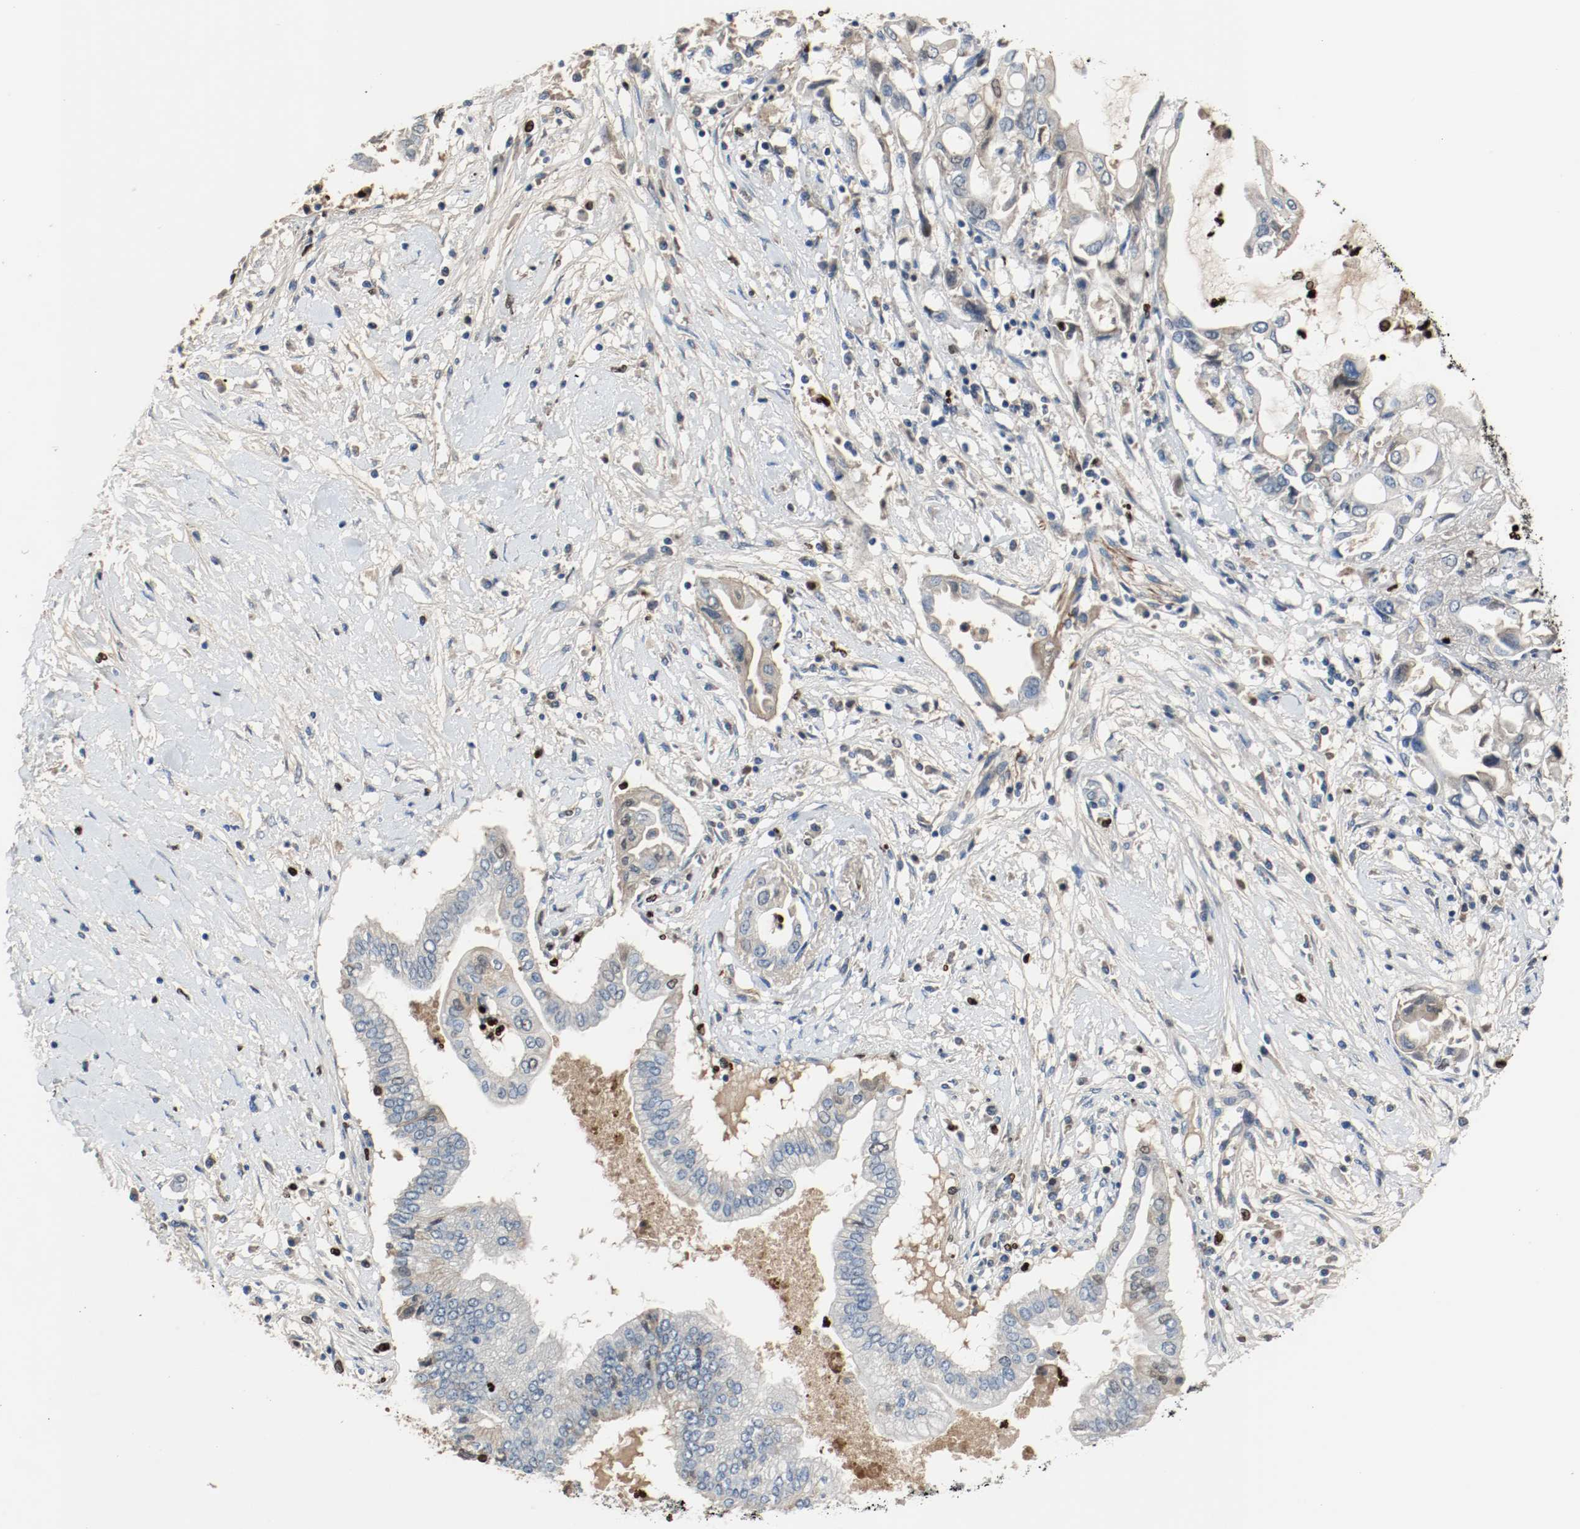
{"staining": {"intensity": "negative", "quantity": "none", "location": "none"}, "tissue": "pancreatic cancer", "cell_type": "Tumor cells", "image_type": "cancer", "snomed": [{"axis": "morphology", "description": "Adenocarcinoma, NOS"}, {"axis": "topography", "description": "Pancreas"}], "caption": "This is an immunohistochemistry (IHC) photomicrograph of pancreatic cancer (adenocarcinoma). There is no staining in tumor cells.", "gene": "BLK", "patient": {"sex": "female", "age": 57}}